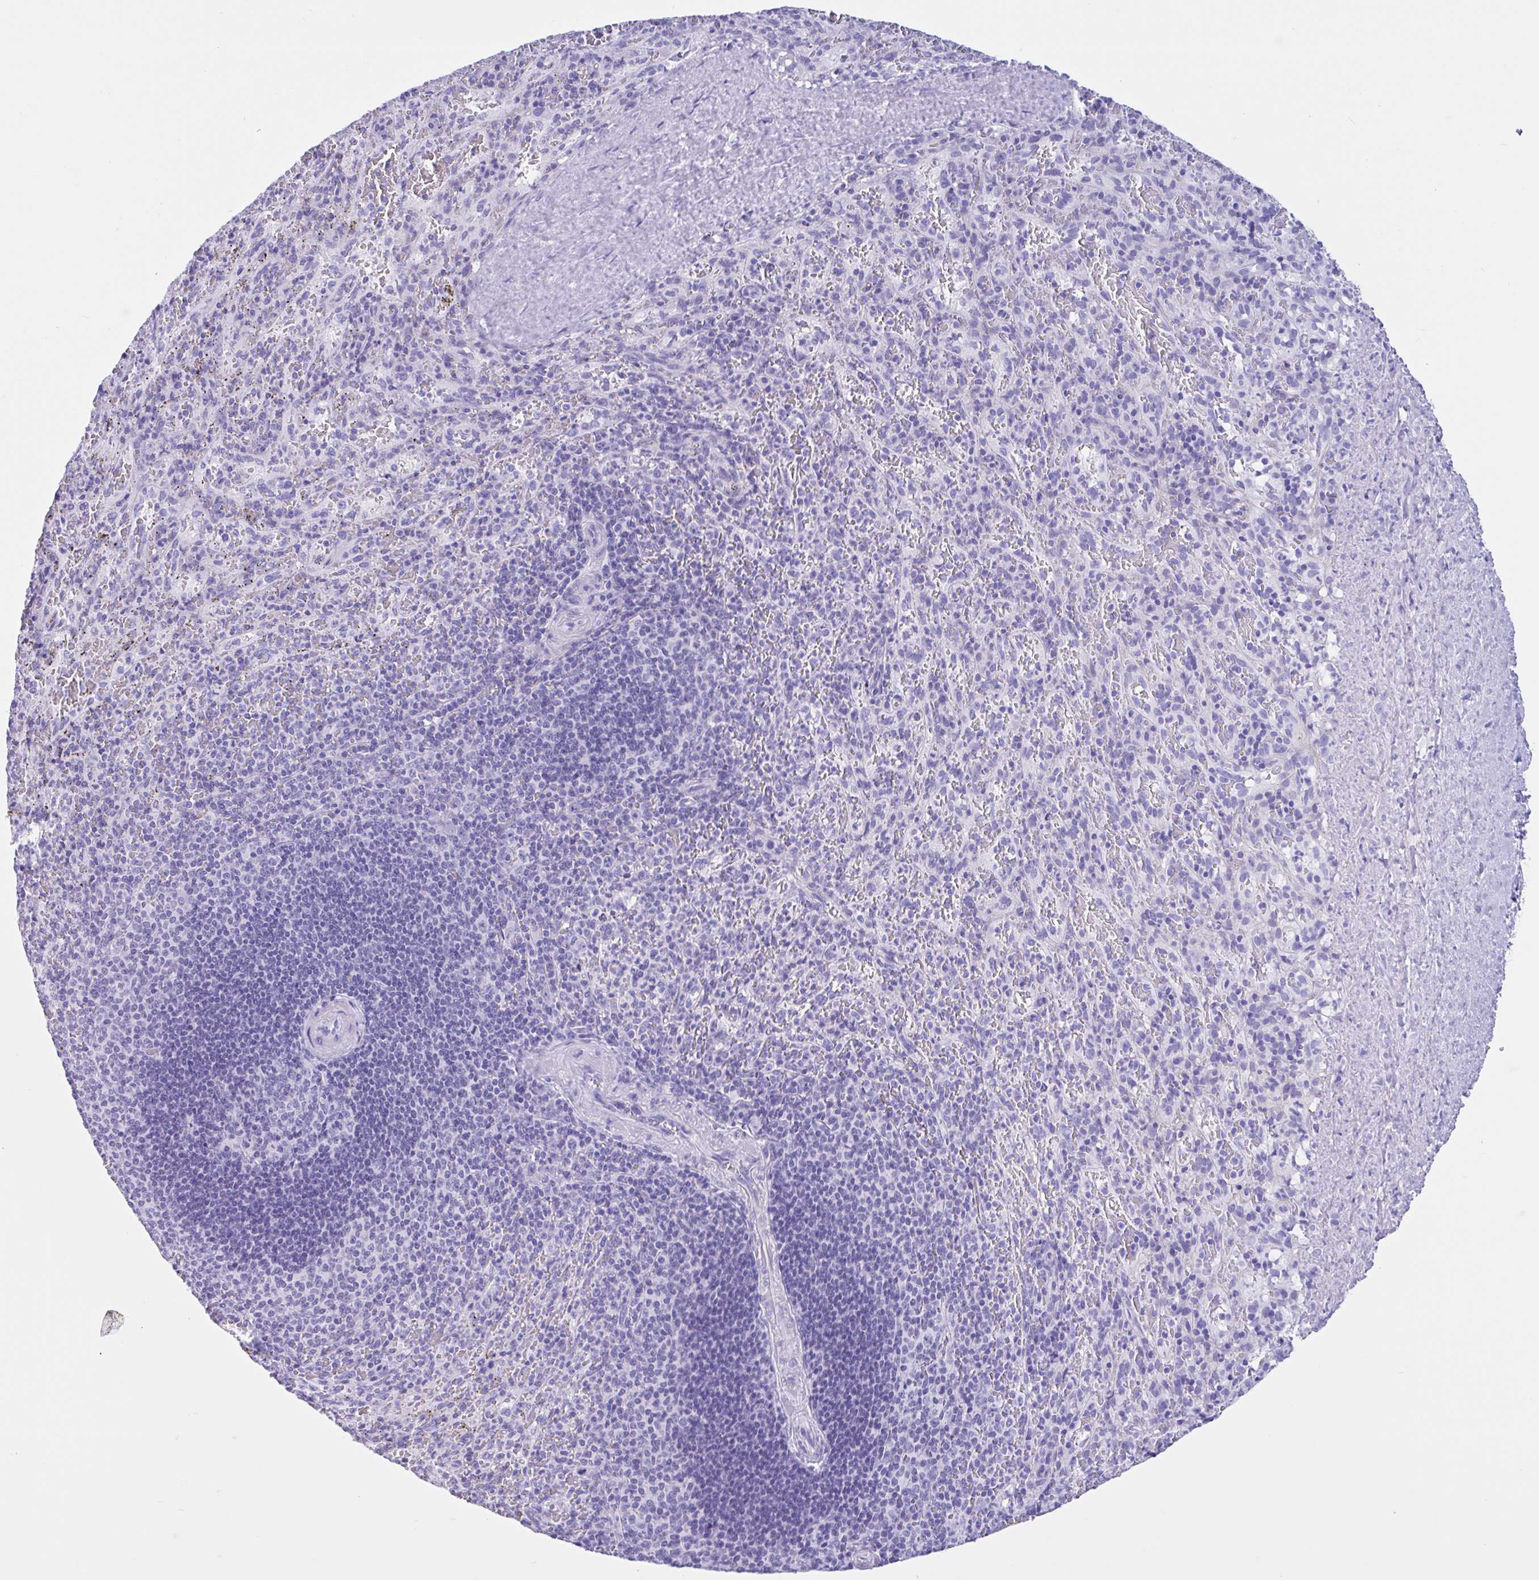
{"staining": {"intensity": "negative", "quantity": "none", "location": "none"}, "tissue": "spleen", "cell_type": "Cells in red pulp", "image_type": "normal", "snomed": [{"axis": "morphology", "description": "Normal tissue, NOS"}, {"axis": "topography", "description": "Spleen"}], "caption": "The image demonstrates no staining of cells in red pulp in benign spleen.", "gene": "IAPP", "patient": {"sex": "male", "age": 57}}